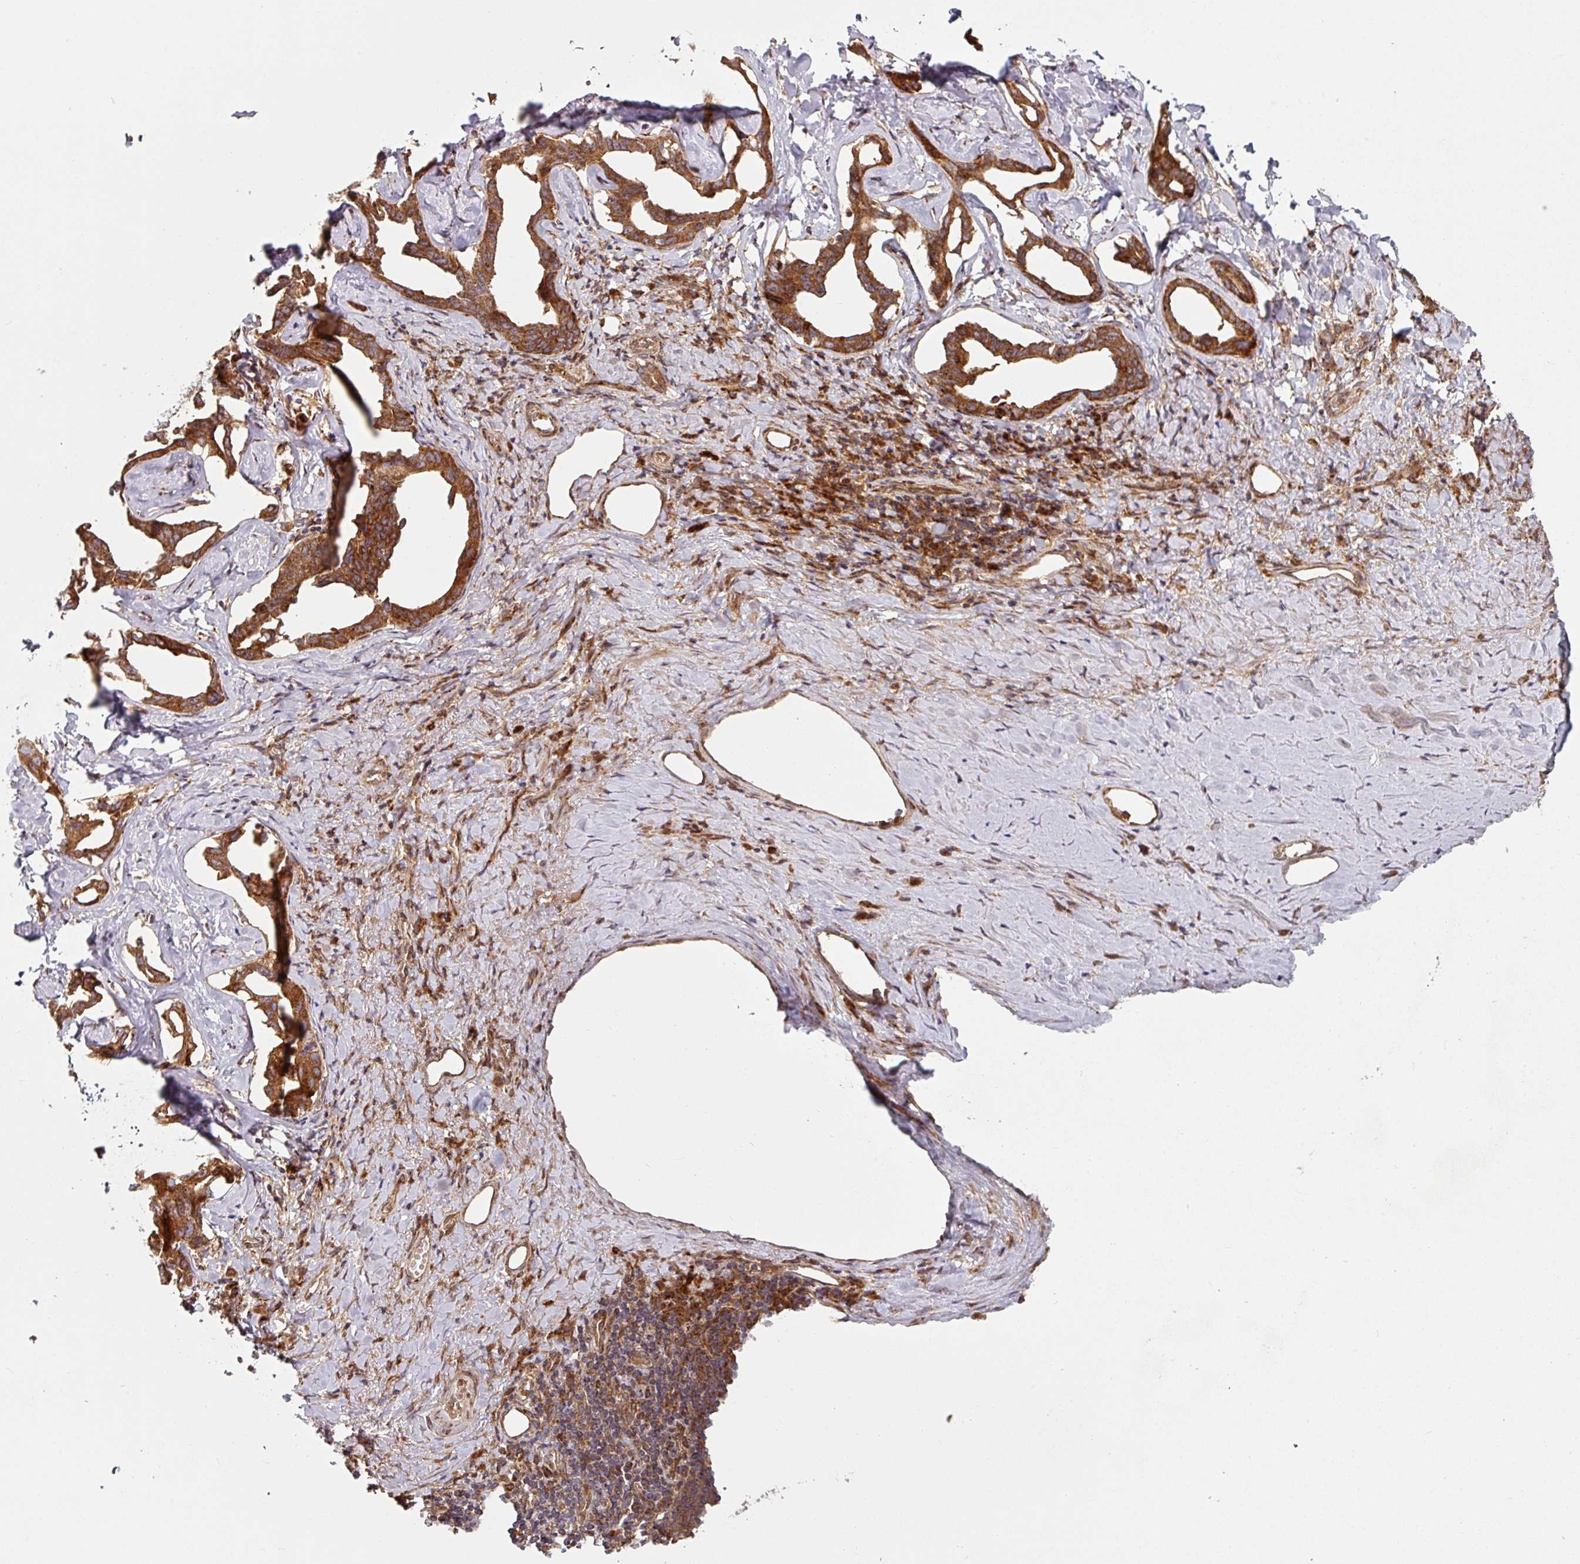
{"staining": {"intensity": "strong", "quantity": ">75%", "location": "cytoplasmic/membranous"}, "tissue": "liver cancer", "cell_type": "Tumor cells", "image_type": "cancer", "snomed": [{"axis": "morphology", "description": "Cholangiocarcinoma"}, {"axis": "topography", "description": "Liver"}], "caption": "Immunohistochemistry (DAB (3,3'-diaminobenzidine)) staining of liver cancer displays strong cytoplasmic/membranous protein staining in about >75% of tumor cells.", "gene": "RAB5A", "patient": {"sex": "male", "age": 59}}